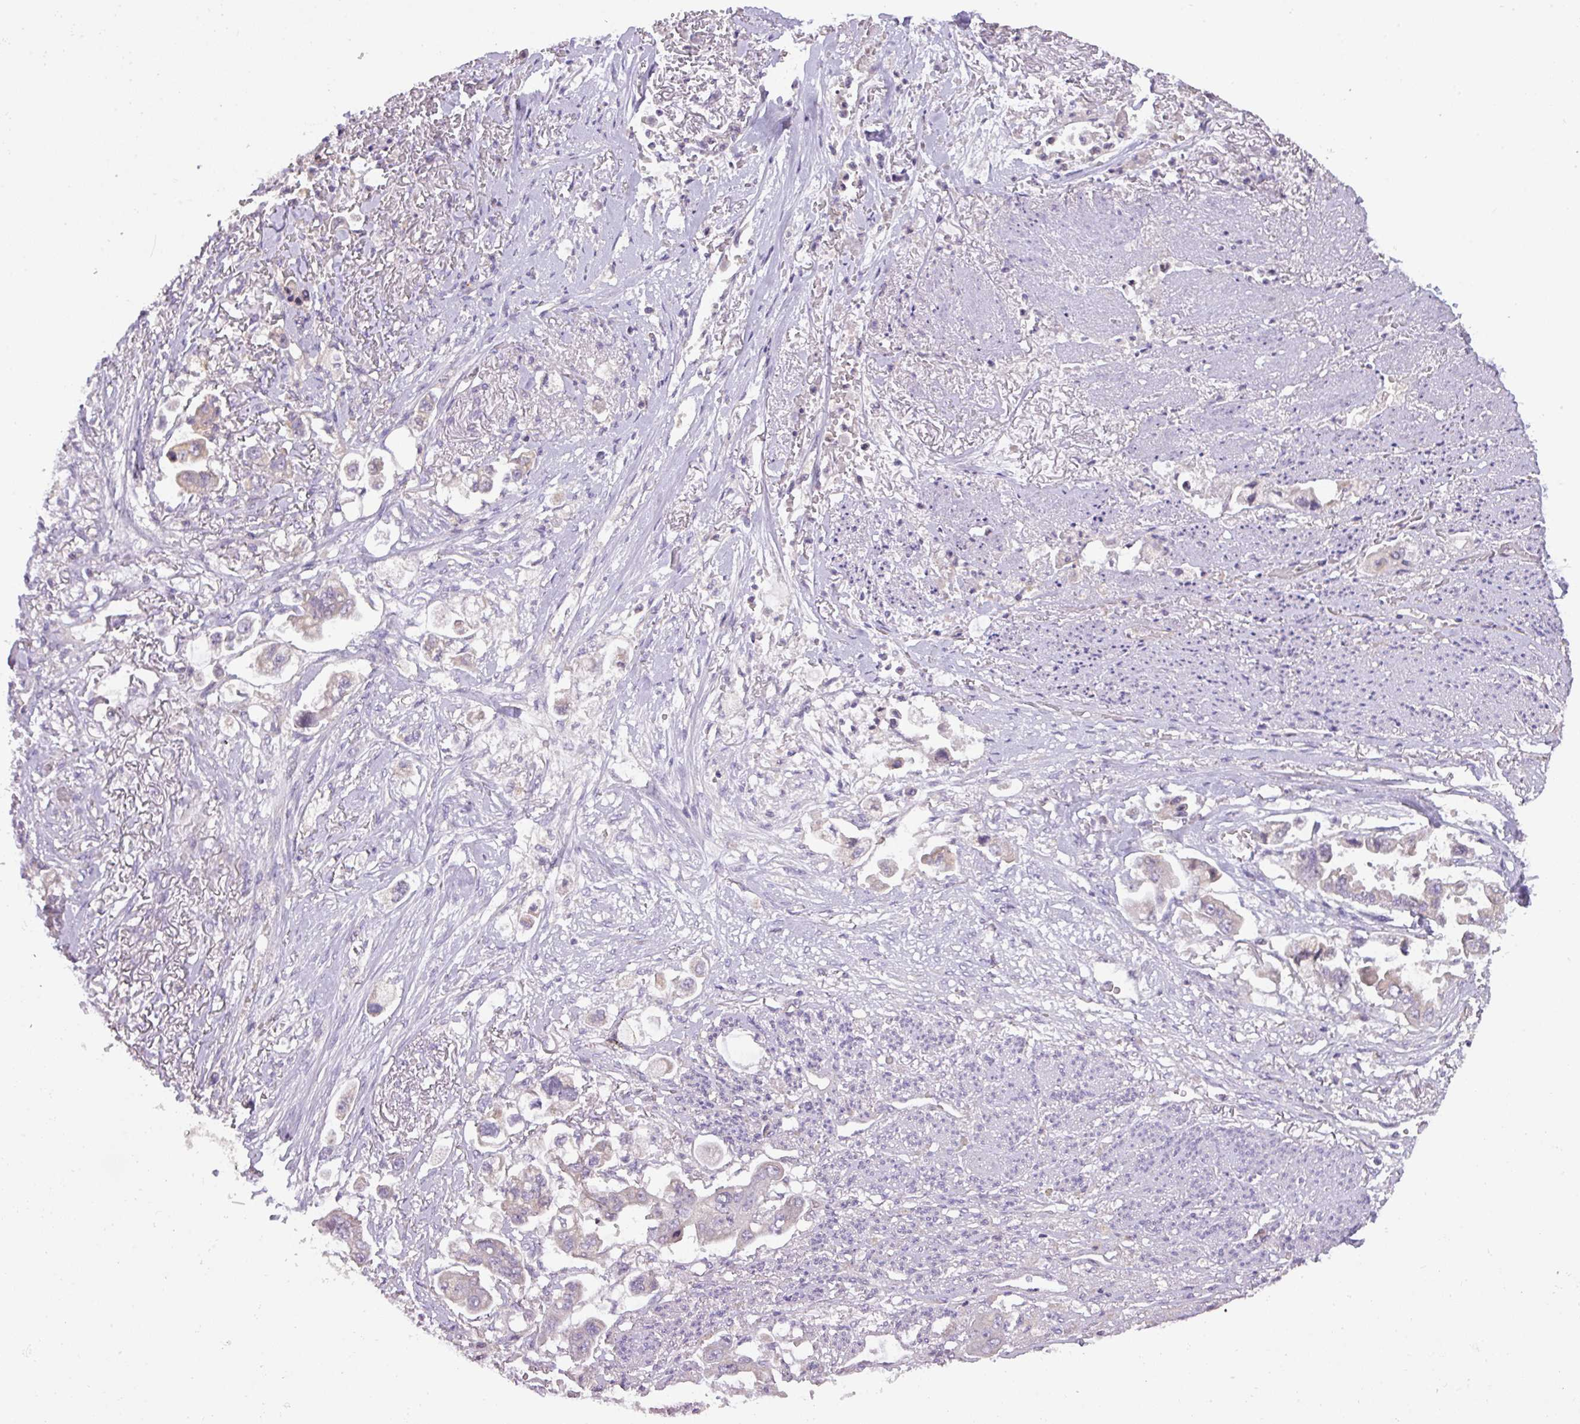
{"staining": {"intensity": "weak", "quantity": "<25%", "location": "cytoplasmic/membranous"}, "tissue": "stomach cancer", "cell_type": "Tumor cells", "image_type": "cancer", "snomed": [{"axis": "morphology", "description": "Adenocarcinoma, NOS"}, {"axis": "topography", "description": "Stomach"}], "caption": "High power microscopy photomicrograph of an immunohistochemistry (IHC) histopathology image of adenocarcinoma (stomach), revealing no significant expression in tumor cells.", "gene": "ZNF394", "patient": {"sex": "male", "age": 62}}